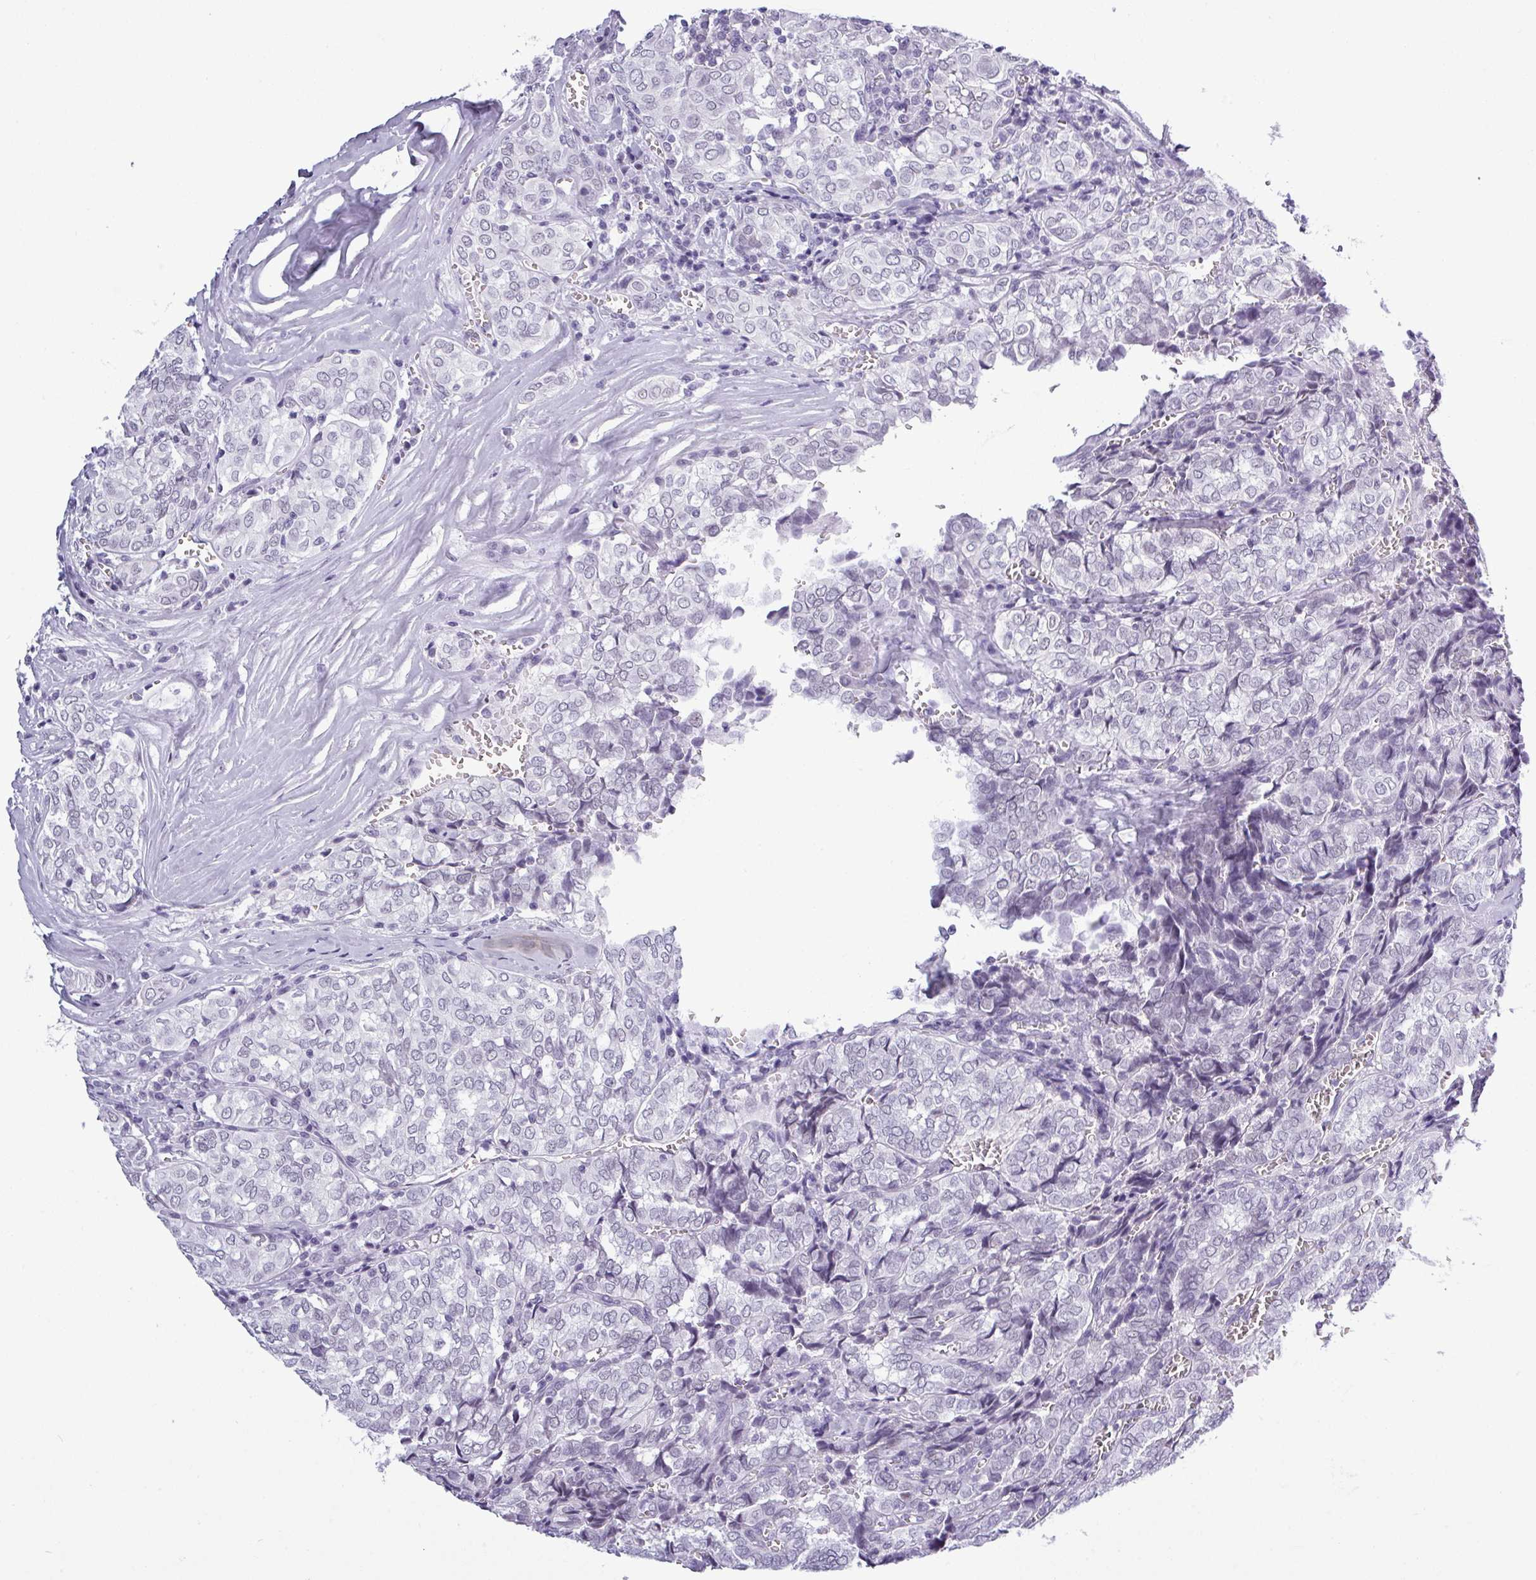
{"staining": {"intensity": "negative", "quantity": "none", "location": "none"}, "tissue": "thyroid cancer", "cell_type": "Tumor cells", "image_type": "cancer", "snomed": [{"axis": "morphology", "description": "Papillary adenocarcinoma, NOS"}, {"axis": "topography", "description": "Thyroid gland"}], "caption": "This photomicrograph is of thyroid cancer (papillary adenocarcinoma) stained with immunohistochemistry (IHC) to label a protein in brown with the nuclei are counter-stained blue. There is no positivity in tumor cells.", "gene": "SRGAP1", "patient": {"sex": "female", "age": 30}}